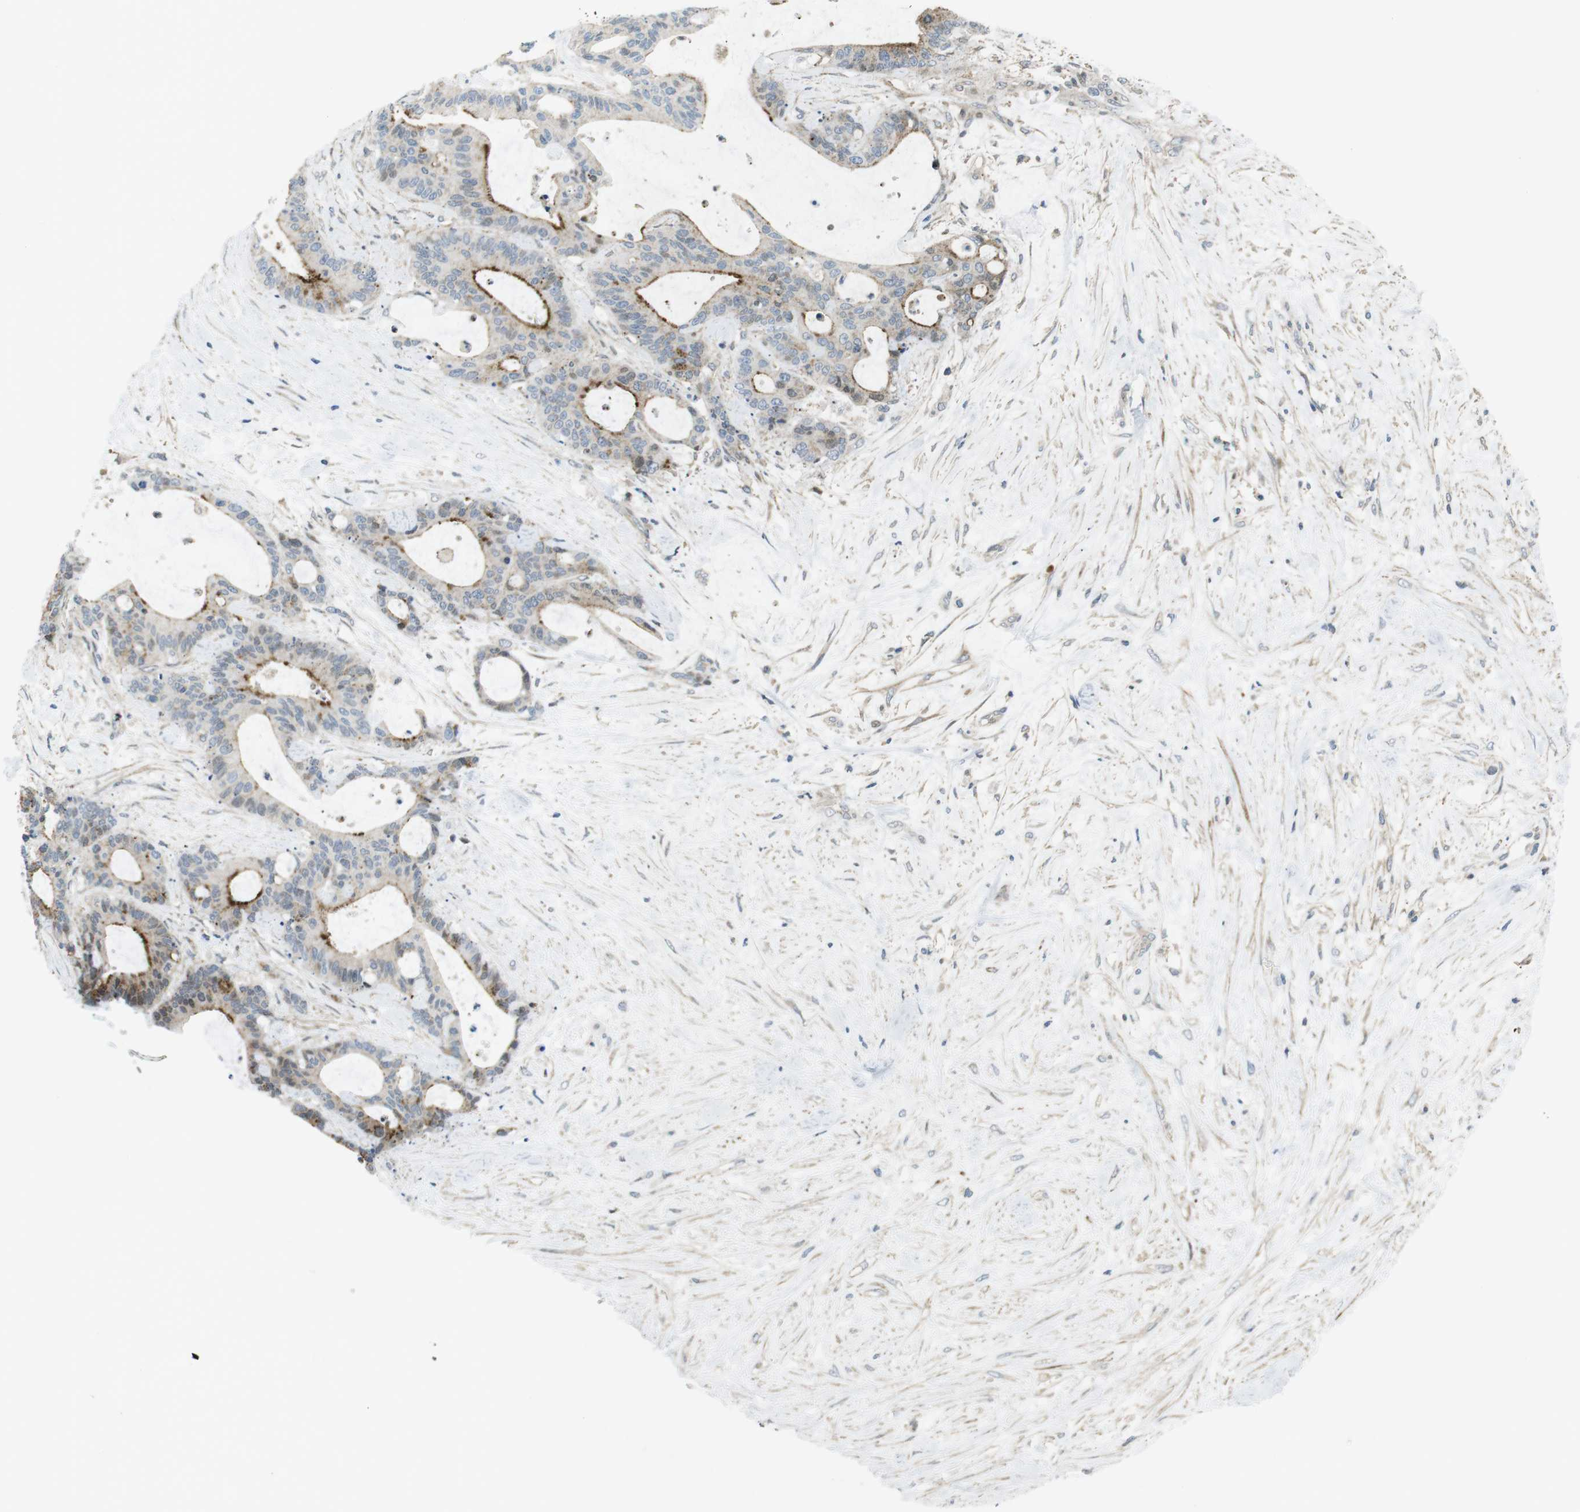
{"staining": {"intensity": "moderate", "quantity": "<25%", "location": "cytoplasmic/membranous"}, "tissue": "liver cancer", "cell_type": "Tumor cells", "image_type": "cancer", "snomed": [{"axis": "morphology", "description": "Cholangiocarcinoma"}, {"axis": "topography", "description": "Liver"}], "caption": "The histopathology image displays immunohistochemical staining of liver cancer (cholangiocarcinoma). There is moderate cytoplasmic/membranous staining is identified in about <25% of tumor cells. The staining was performed using DAB (3,3'-diaminobenzidine), with brown indicating positive protein expression. Nuclei are stained blue with hematoxylin.", "gene": "CUL7", "patient": {"sex": "female", "age": 73}}